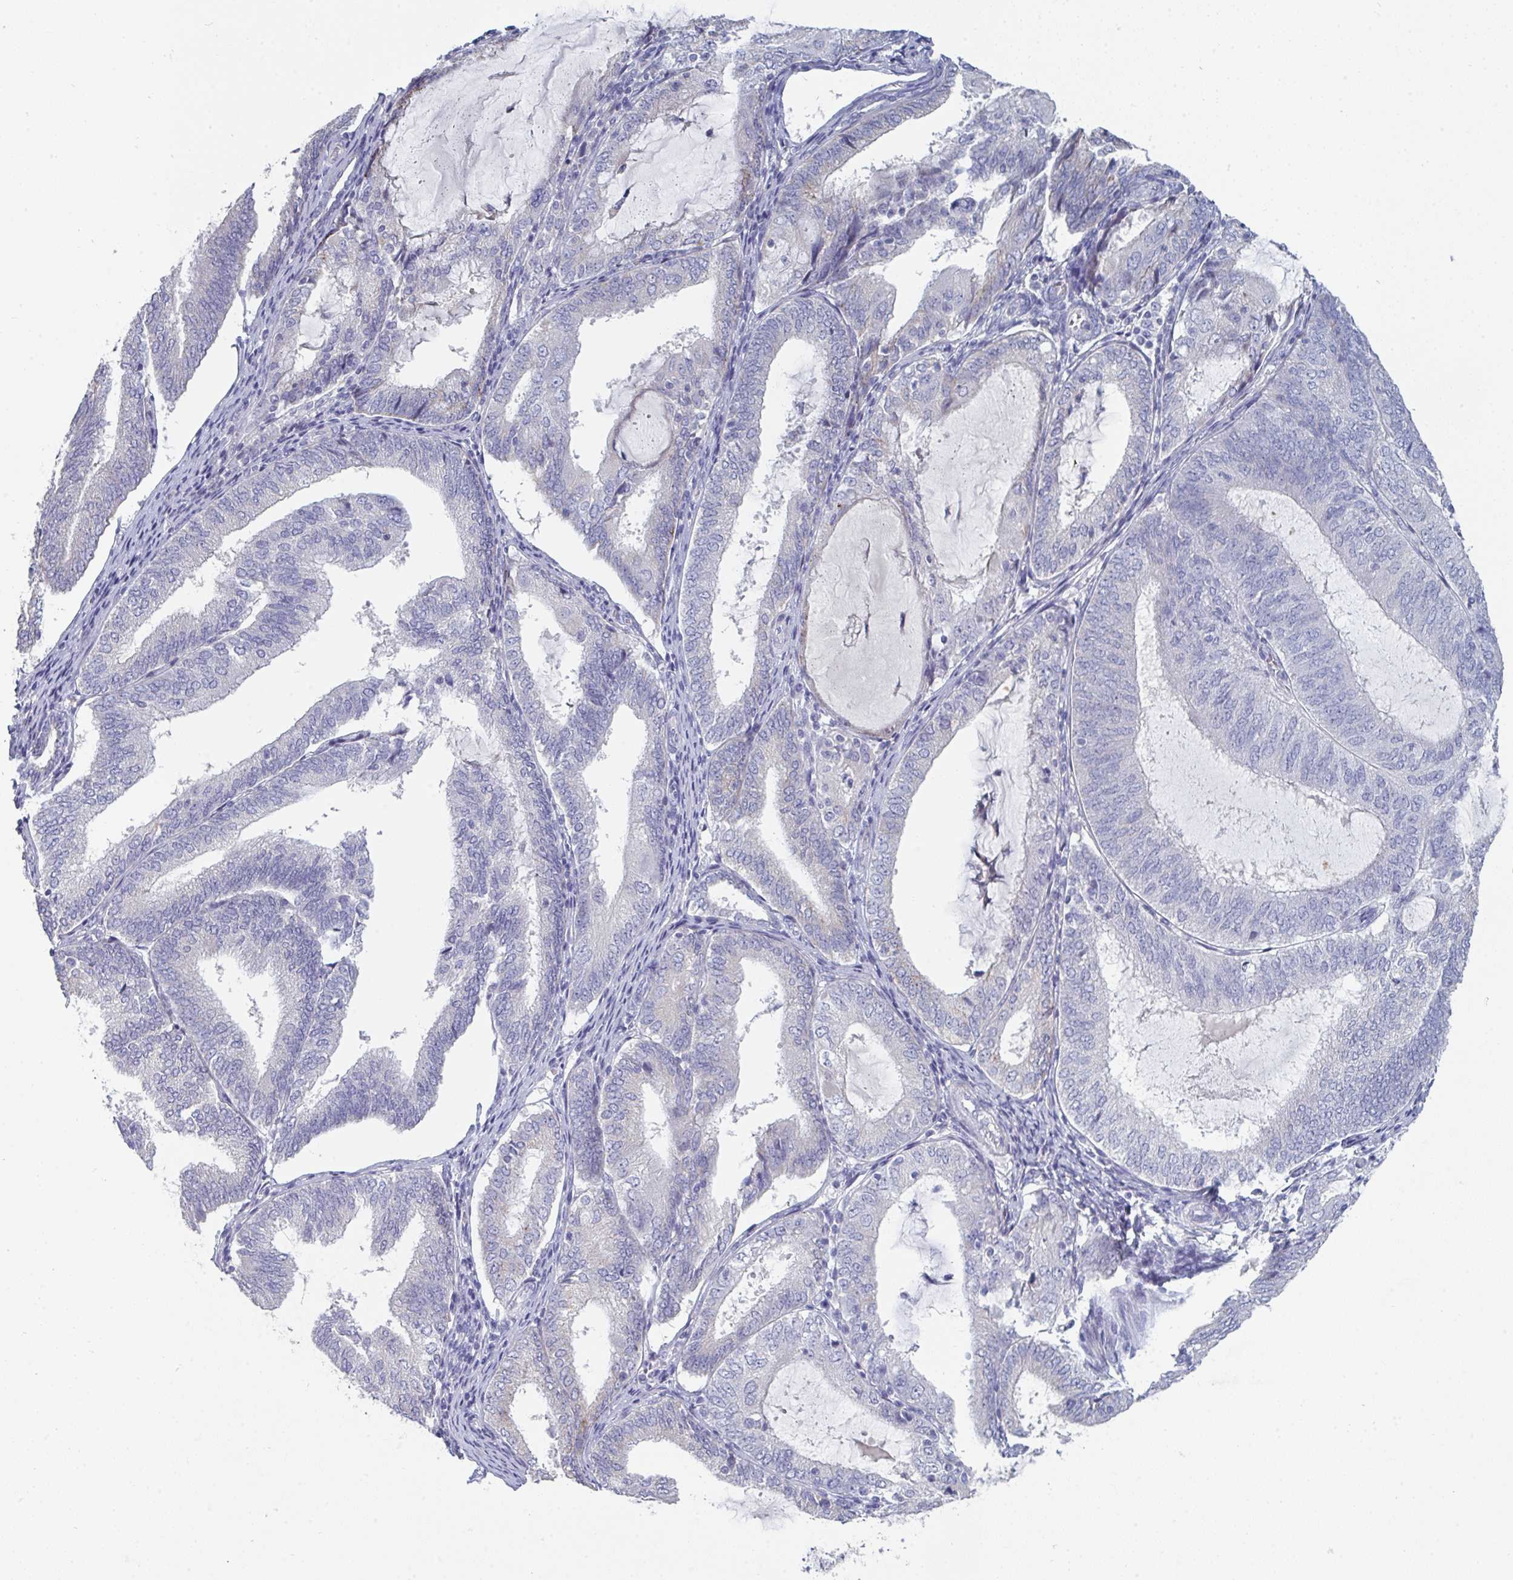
{"staining": {"intensity": "negative", "quantity": "none", "location": "none"}, "tissue": "endometrial cancer", "cell_type": "Tumor cells", "image_type": "cancer", "snomed": [{"axis": "morphology", "description": "Adenocarcinoma, NOS"}, {"axis": "topography", "description": "Endometrium"}], "caption": "Immunohistochemistry of endometrial cancer exhibits no positivity in tumor cells.", "gene": "HGFAC", "patient": {"sex": "female", "age": 81}}